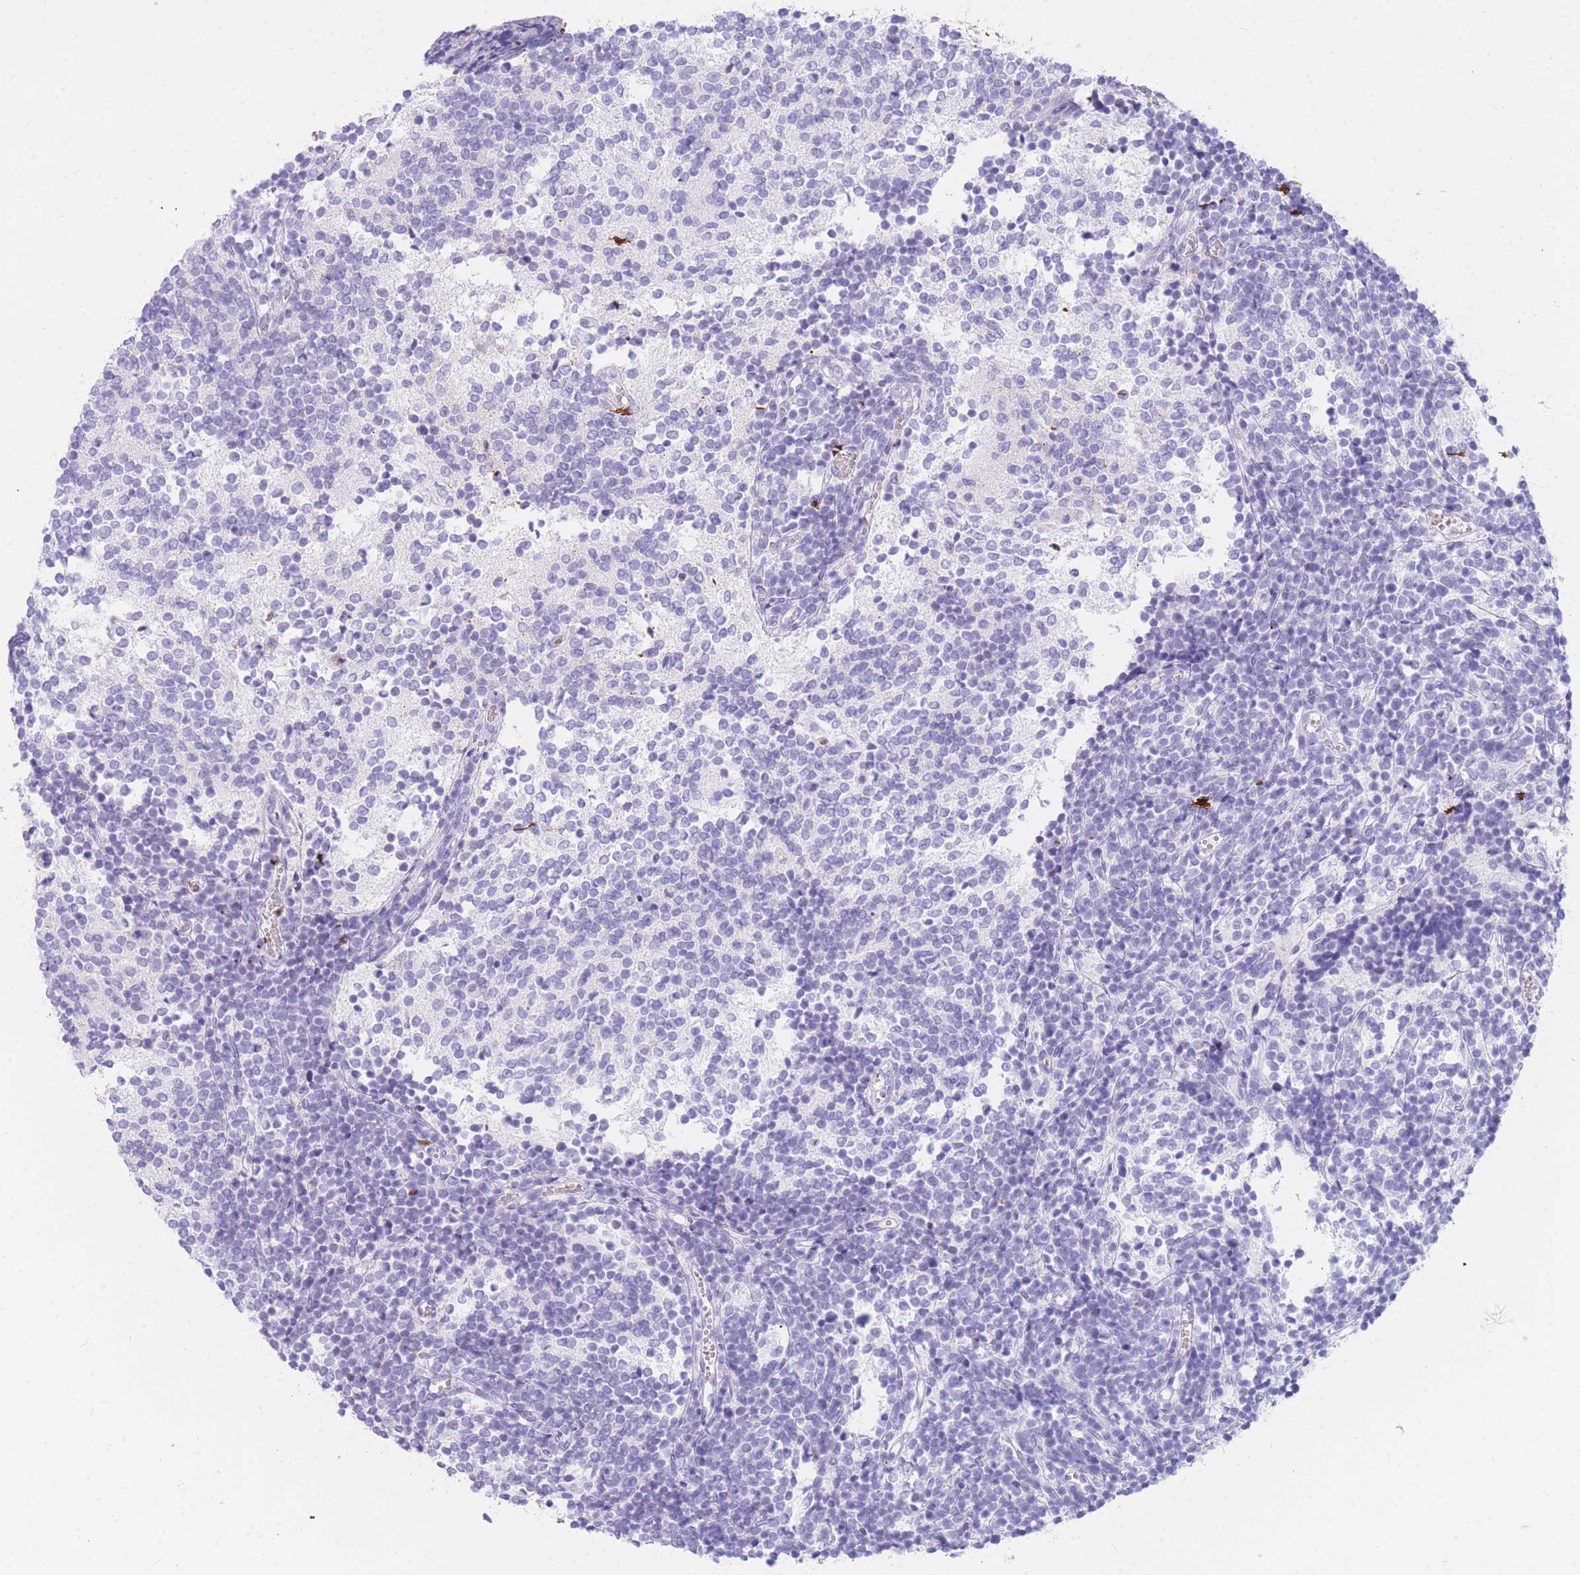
{"staining": {"intensity": "negative", "quantity": "none", "location": "none"}, "tissue": "glioma", "cell_type": "Tumor cells", "image_type": "cancer", "snomed": [{"axis": "morphology", "description": "Glioma, malignant, Low grade"}, {"axis": "topography", "description": "Brain"}], "caption": "A micrograph of malignant low-grade glioma stained for a protein demonstrates no brown staining in tumor cells.", "gene": "NKX1-2", "patient": {"sex": "female", "age": 1}}